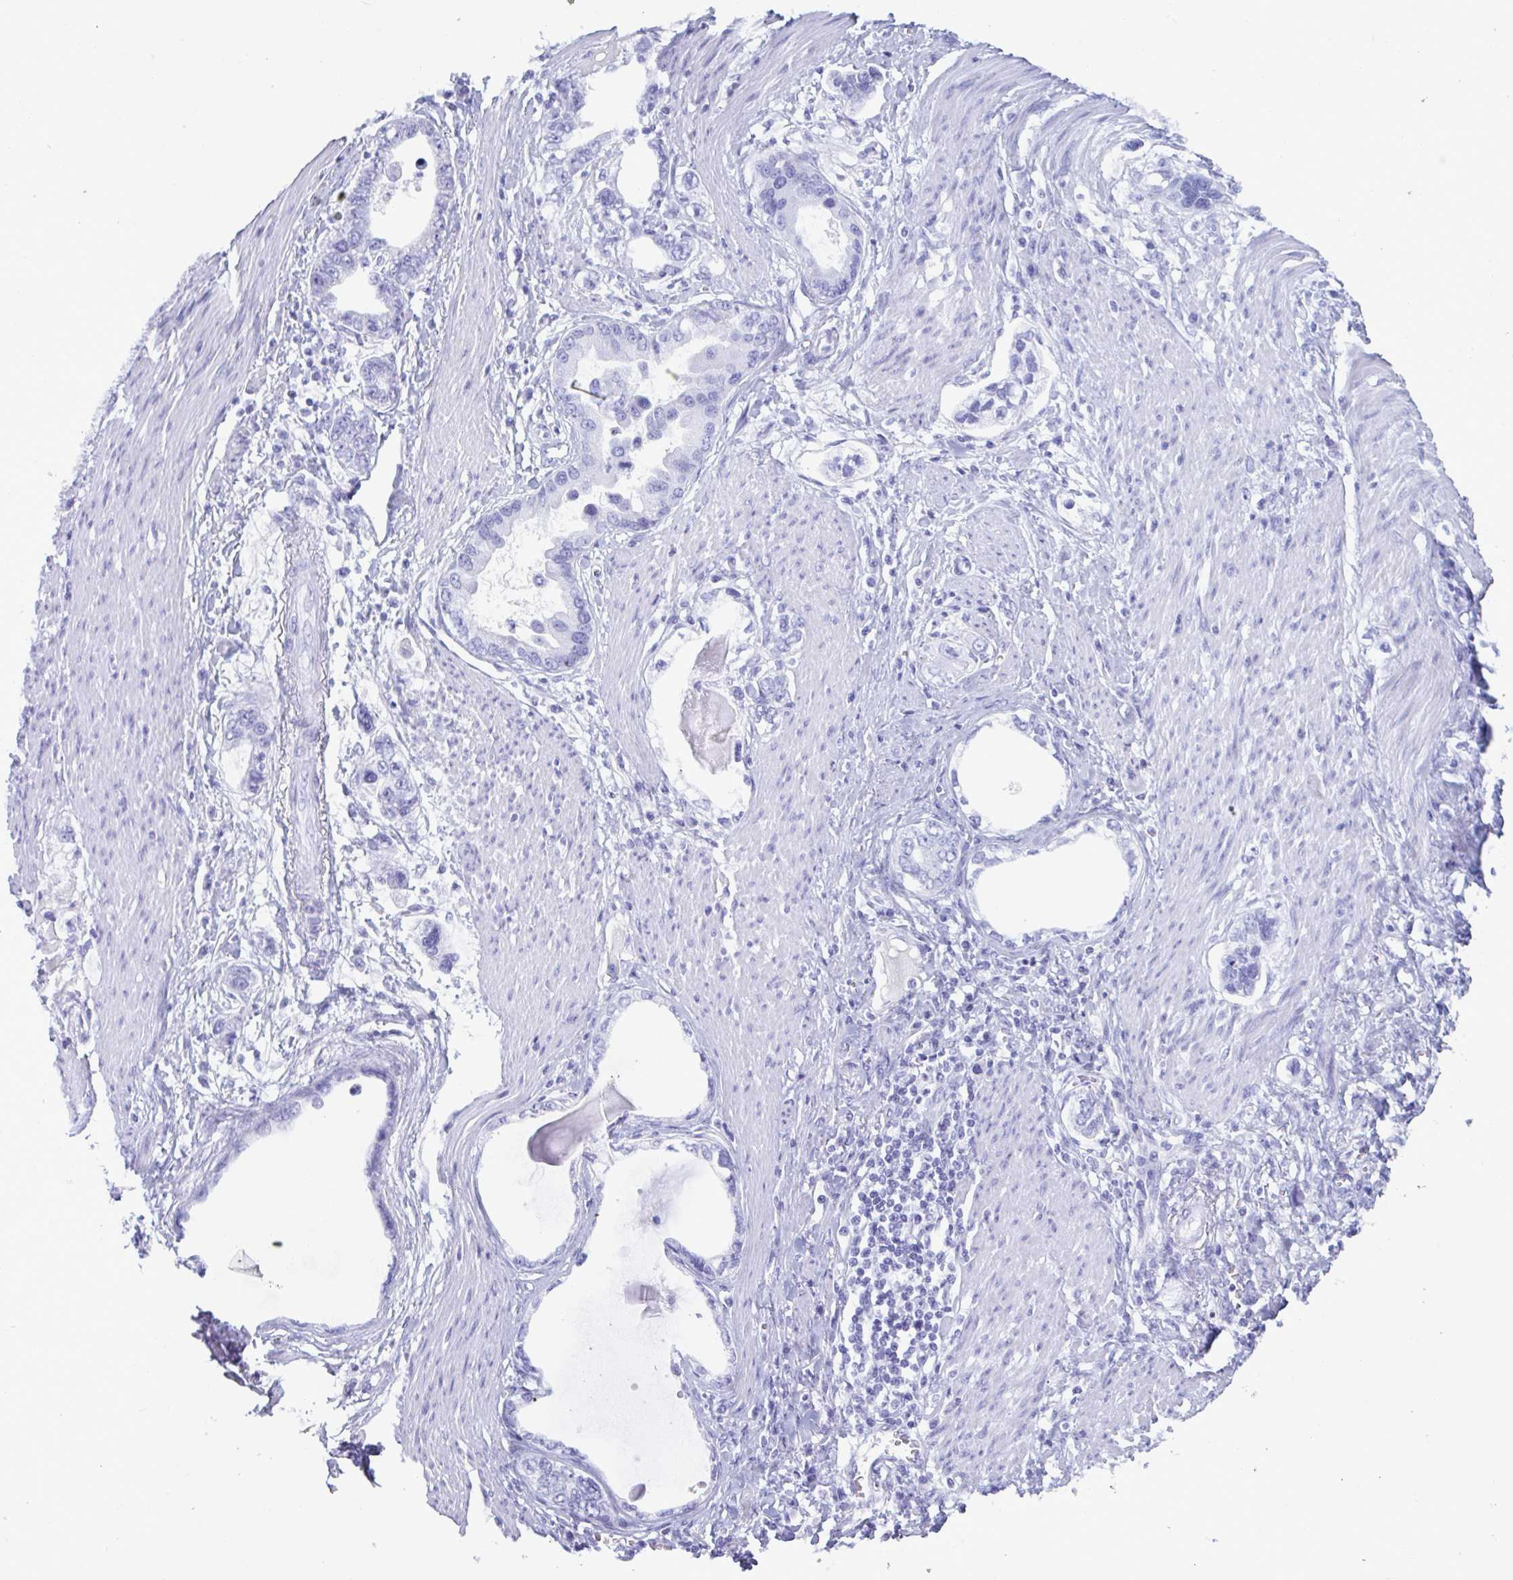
{"staining": {"intensity": "negative", "quantity": "none", "location": "none"}, "tissue": "stomach cancer", "cell_type": "Tumor cells", "image_type": "cancer", "snomed": [{"axis": "morphology", "description": "Adenocarcinoma, NOS"}, {"axis": "topography", "description": "Stomach, lower"}], "caption": "A high-resolution photomicrograph shows IHC staining of adenocarcinoma (stomach), which displays no significant staining in tumor cells. Nuclei are stained in blue.", "gene": "MRGPRG", "patient": {"sex": "female", "age": 93}}